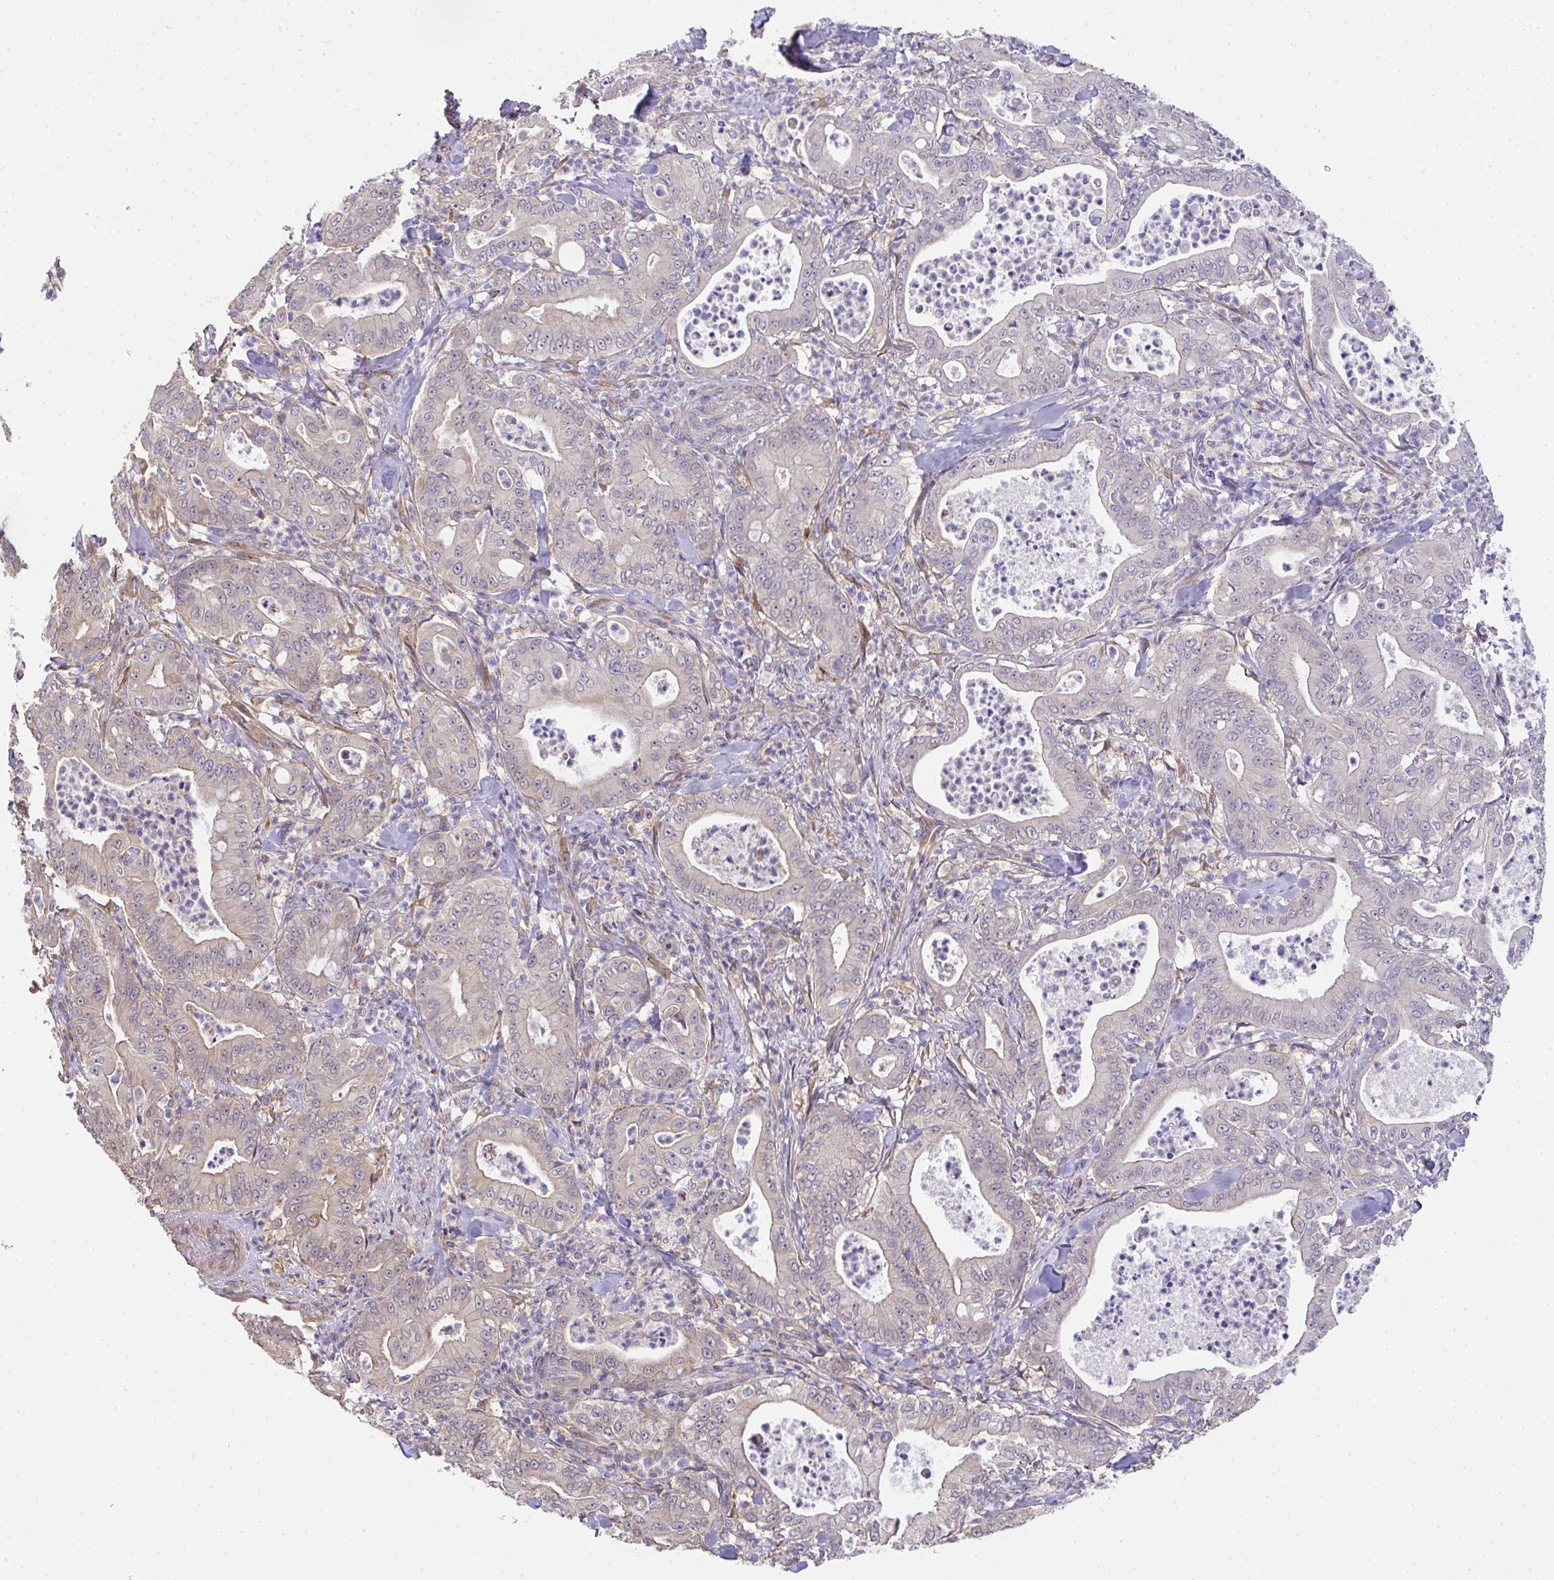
{"staining": {"intensity": "negative", "quantity": "none", "location": "none"}, "tissue": "pancreatic cancer", "cell_type": "Tumor cells", "image_type": "cancer", "snomed": [{"axis": "morphology", "description": "Adenocarcinoma, NOS"}, {"axis": "topography", "description": "Pancreas"}], "caption": "The immunohistochemistry image has no significant expression in tumor cells of pancreatic cancer (adenocarcinoma) tissue. (DAB (3,3'-diaminobenzidine) IHC, high magnification).", "gene": "EEF1AKMT1", "patient": {"sex": "male", "age": 71}}